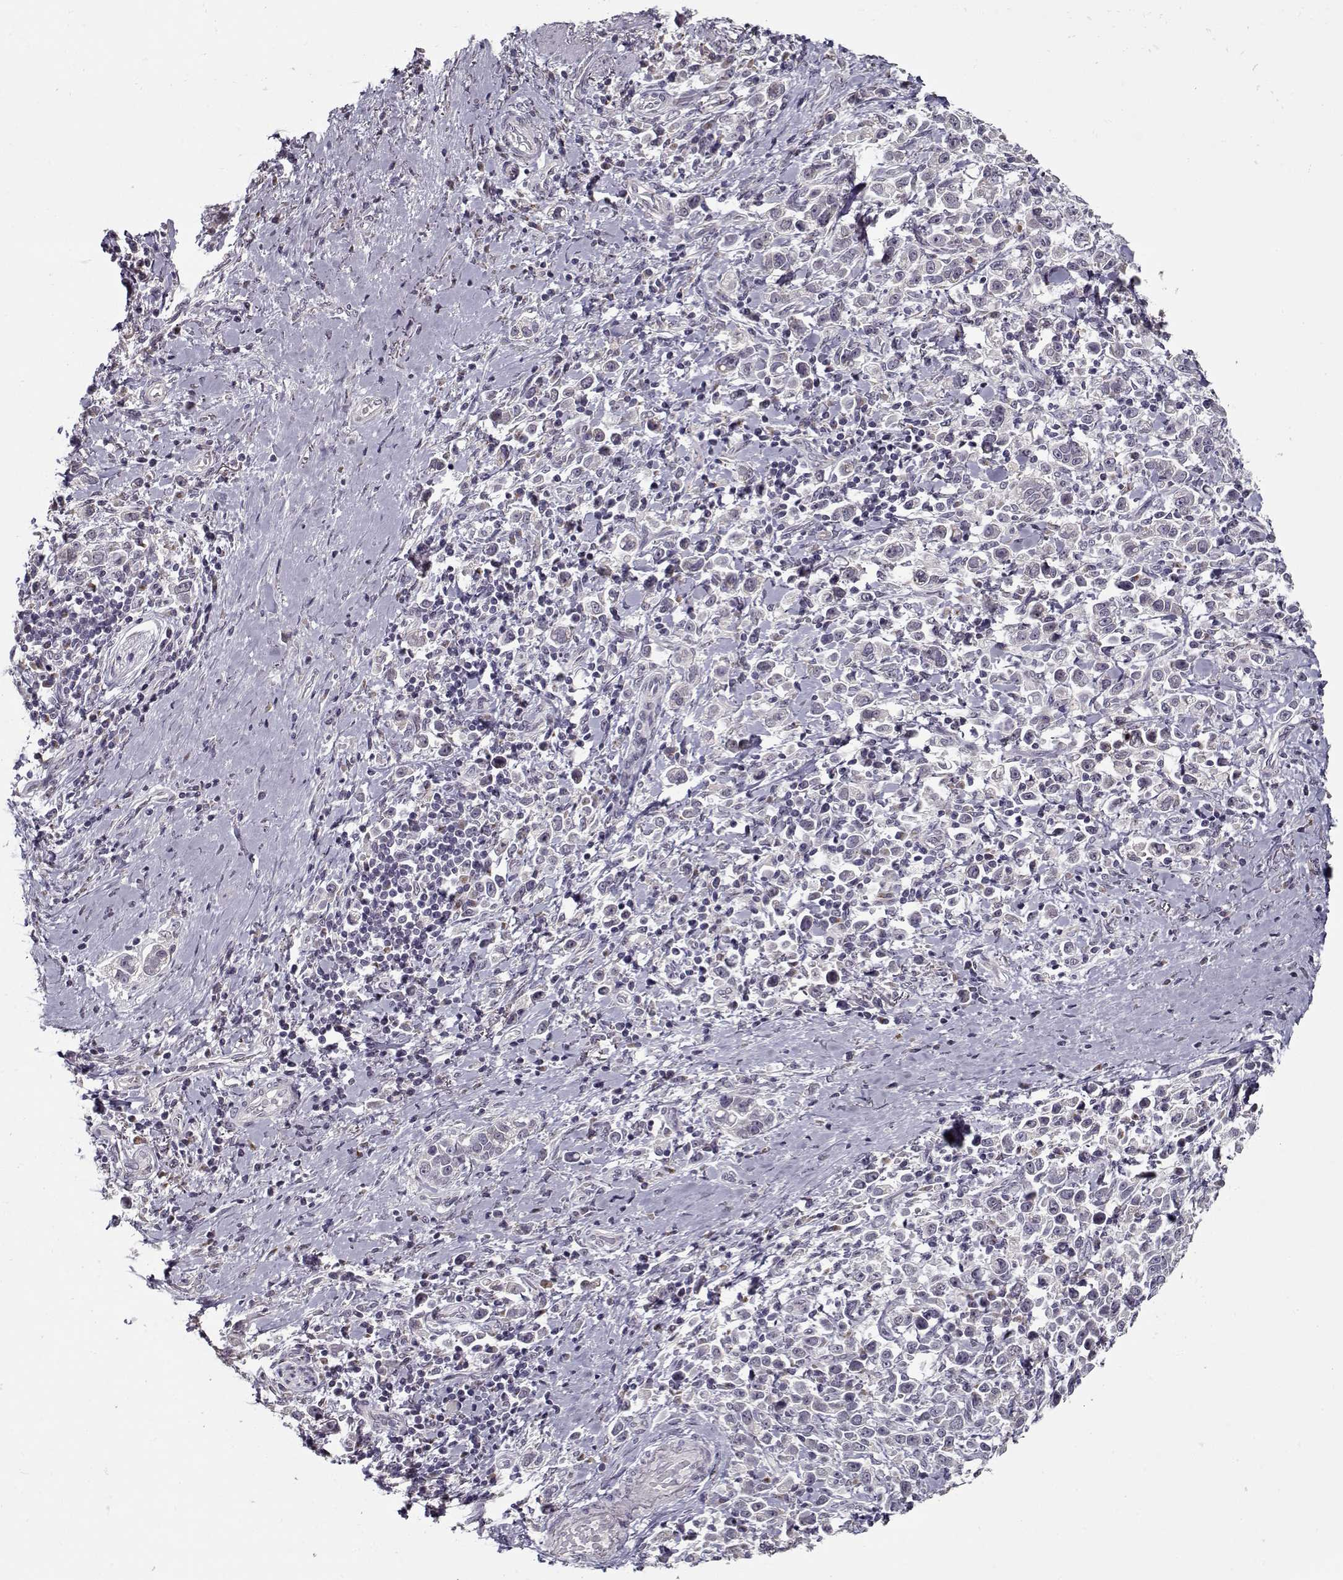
{"staining": {"intensity": "weak", "quantity": "<25%", "location": "cytoplasmic/membranous"}, "tissue": "stomach cancer", "cell_type": "Tumor cells", "image_type": "cancer", "snomed": [{"axis": "morphology", "description": "Adenocarcinoma, NOS"}, {"axis": "topography", "description": "Stomach"}], "caption": "Tumor cells show no significant staining in stomach adenocarcinoma.", "gene": "SEC16B", "patient": {"sex": "male", "age": 93}}